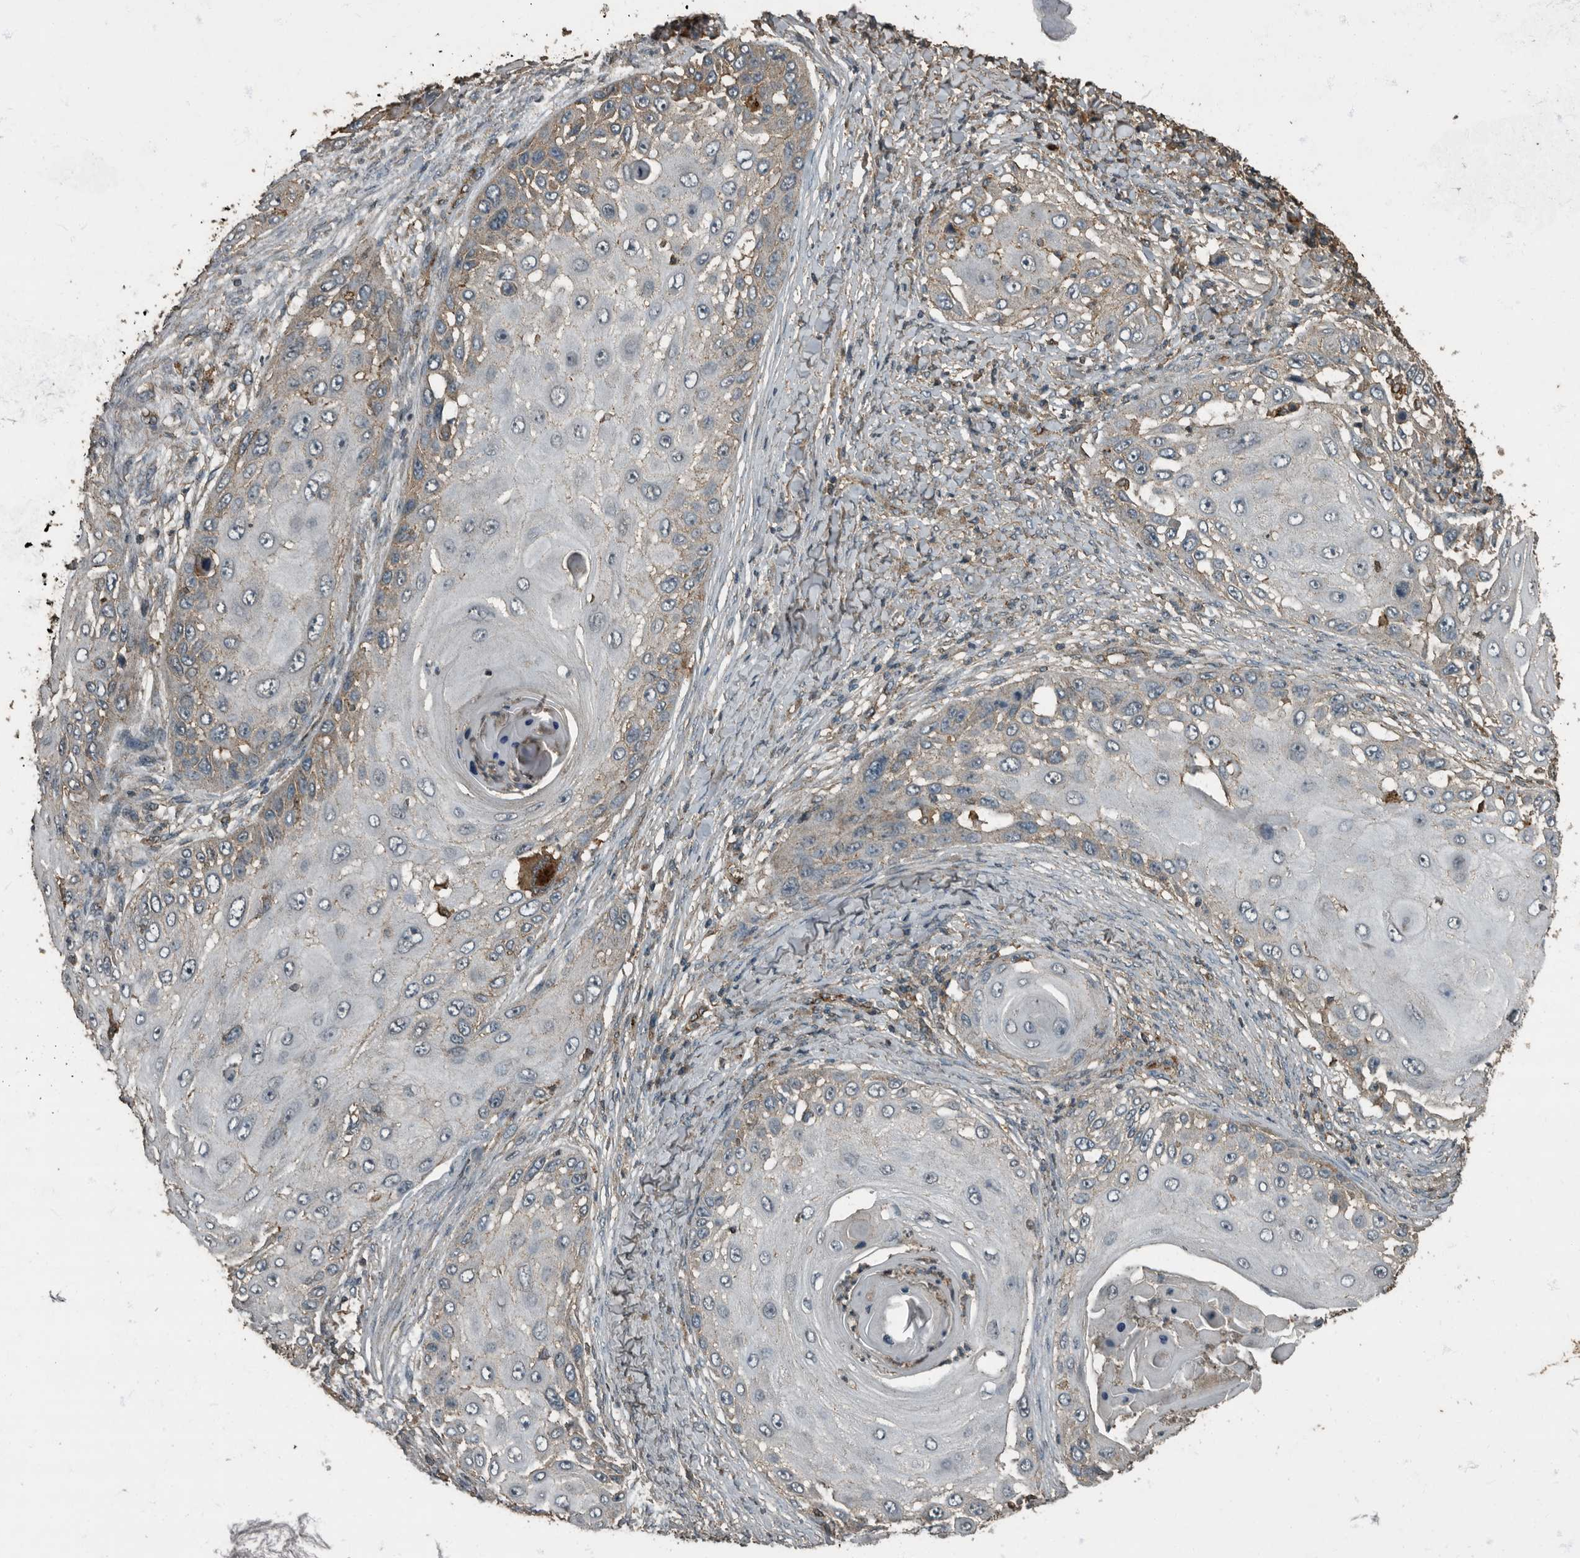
{"staining": {"intensity": "negative", "quantity": "none", "location": "none"}, "tissue": "skin cancer", "cell_type": "Tumor cells", "image_type": "cancer", "snomed": [{"axis": "morphology", "description": "Squamous cell carcinoma, NOS"}, {"axis": "topography", "description": "Skin"}], "caption": "This is a image of immunohistochemistry staining of skin squamous cell carcinoma, which shows no positivity in tumor cells.", "gene": "IL15RA", "patient": {"sex": "female", "age": 44}}